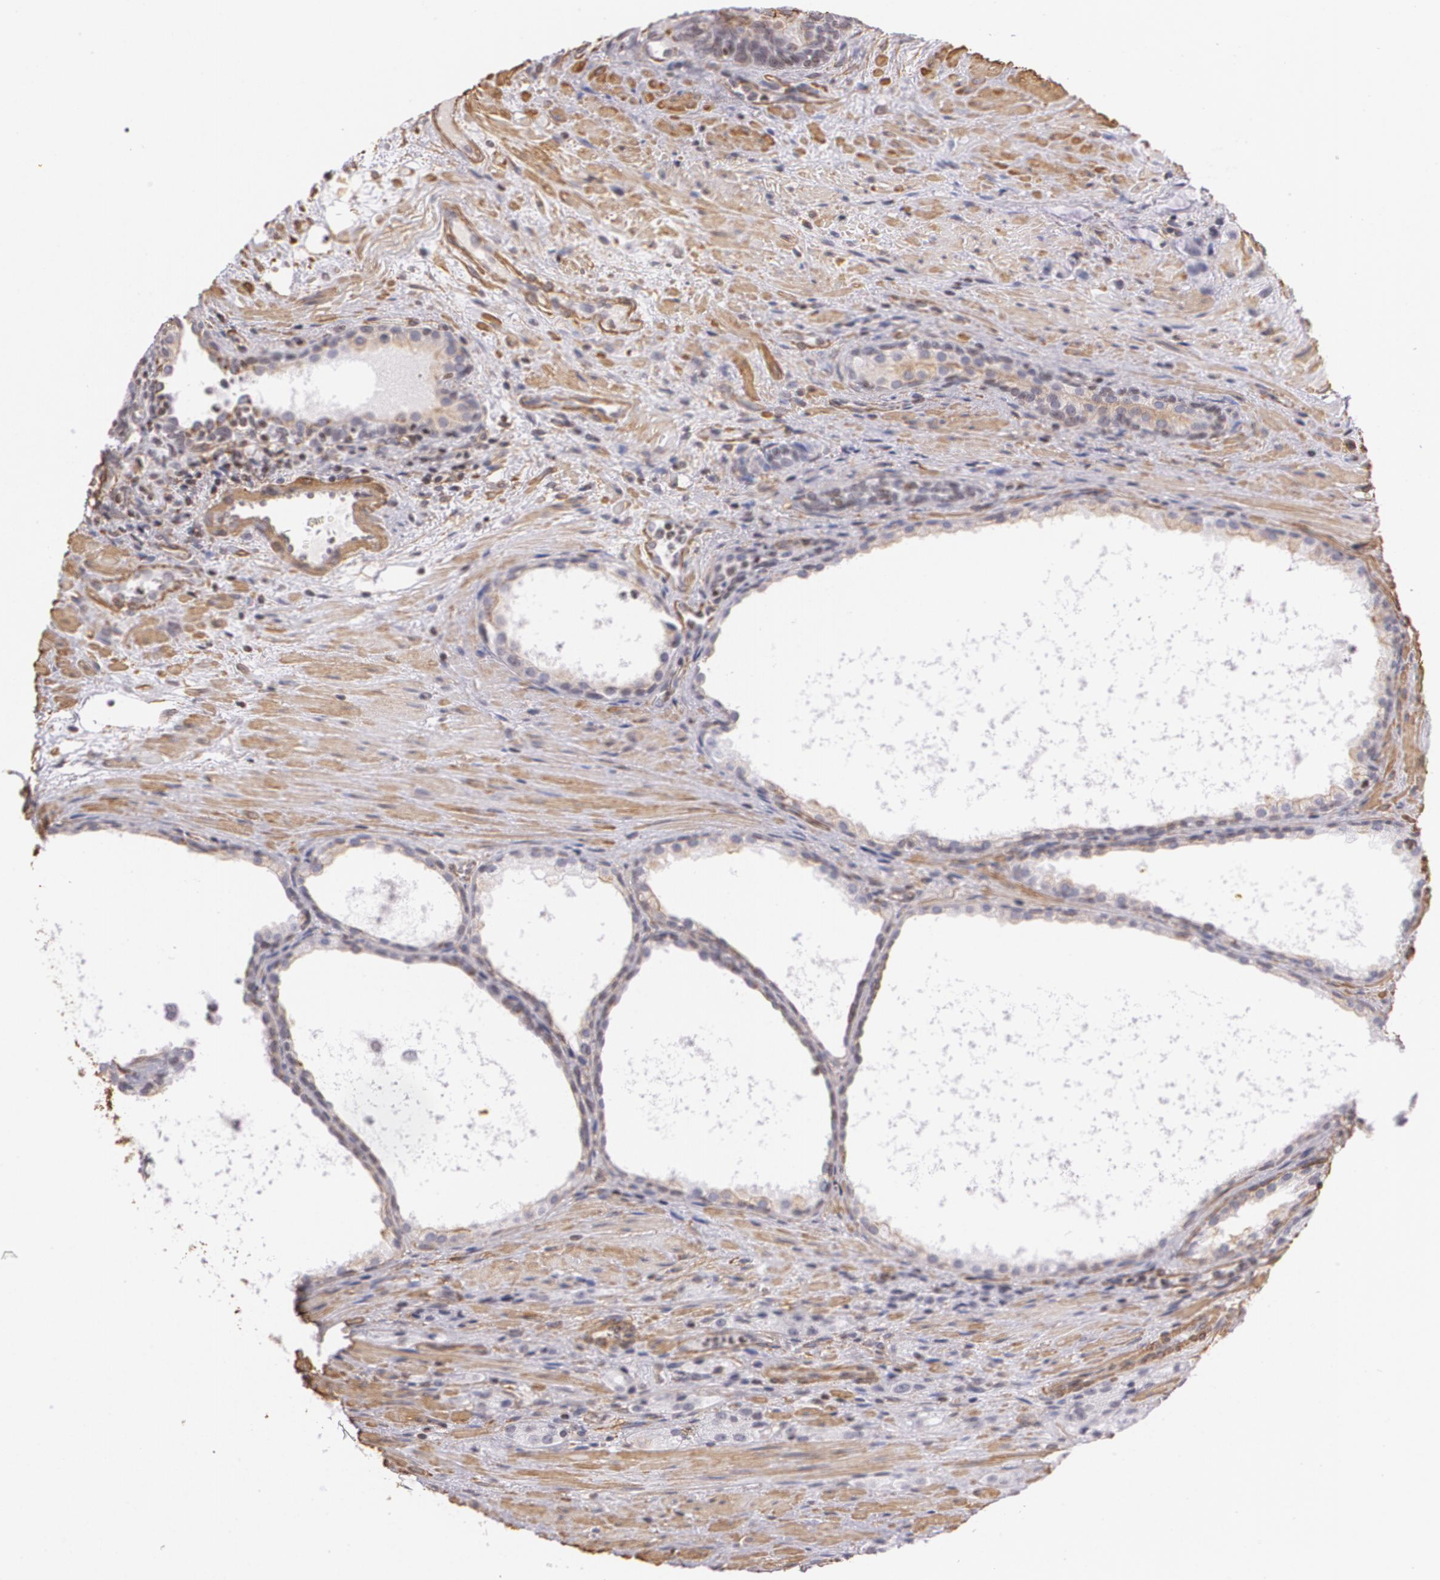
{"staining": {"intensity": "negative", "quantity": "none", "location": "none"}, "tissue": "prostate cancer", "cell_type": "Tumor cells", "image_type": "cancer", "snomed": [{"axis": "morphology", "description": "Adenocarcinoma, High grade"}, {"axis": "topography", "description": "Prostate"}], "caption": "The histopathology image exhibits no staining of tumor cells in prostate cancer (high-grade adenocarcinoma). (Brightfield microscopy of DAB immunohistochemistry (IHC) at high magnification).", "gene": "VAMP1", "patient": {"sex": "male", "age": 72}}